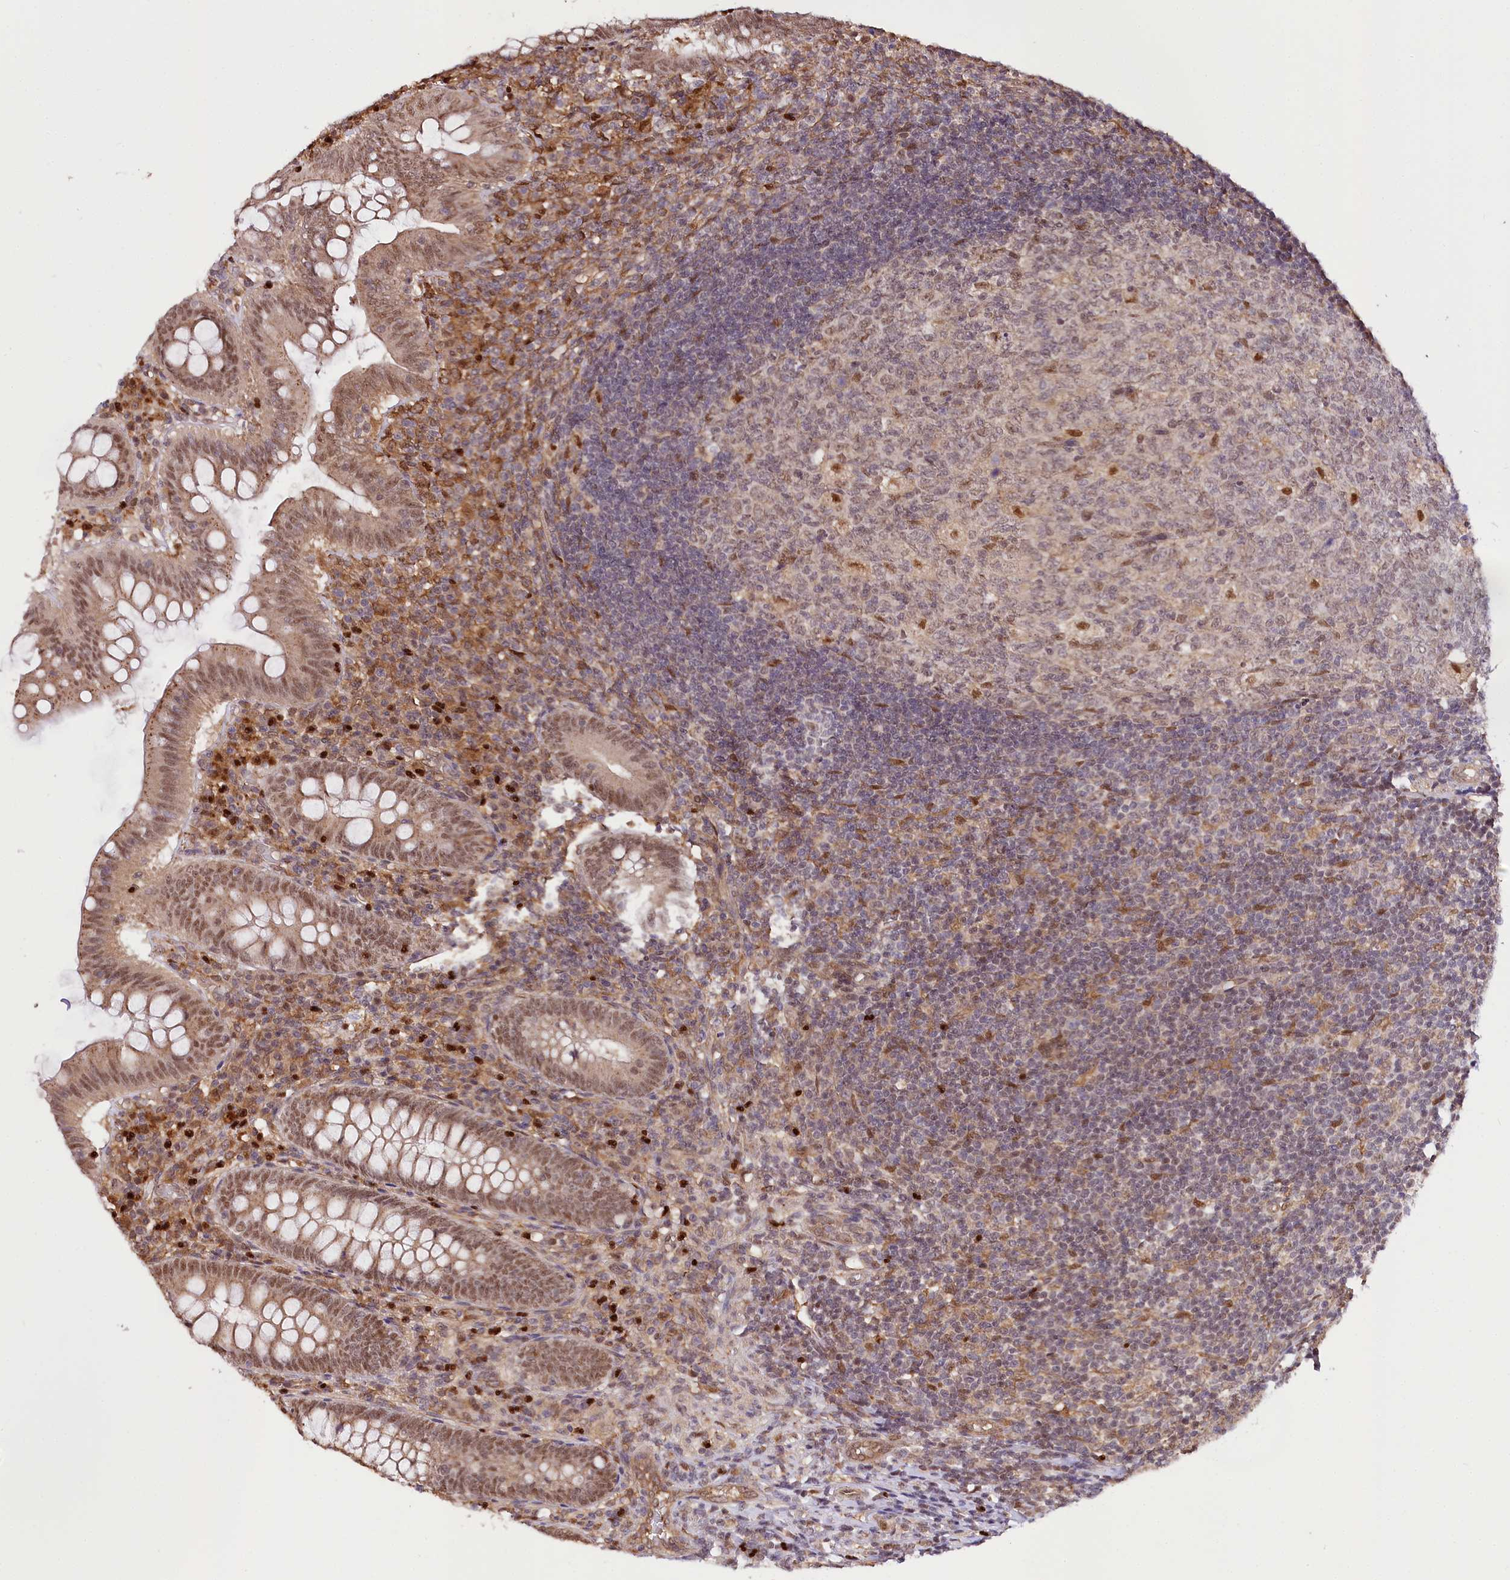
{"staining": {"intensity": "moderate", "quantity": ">75%", "location": "nuclear"}, "tissue": "appendix", "cell_type": "Glandular cells", "image_type": "normal", "snomed": [{"axis": "morphology", "description": "Normal tissue, NOS"}, {"axis": "topography", "description": "Appendix"}], "caption": "An IHC image of benign tissue is shown. Protein staining in brown highlights moderate nuclear positivity in appendix within glandular cells. The protein of interest is stained brown, and the nuclei are stained in blue (DAB (3,3'-diaminobenzidine) IHC with brightfield microscopy, high magnification).", "gene": "GNL3L", "patient": {"sex": "male", "age": 14}}